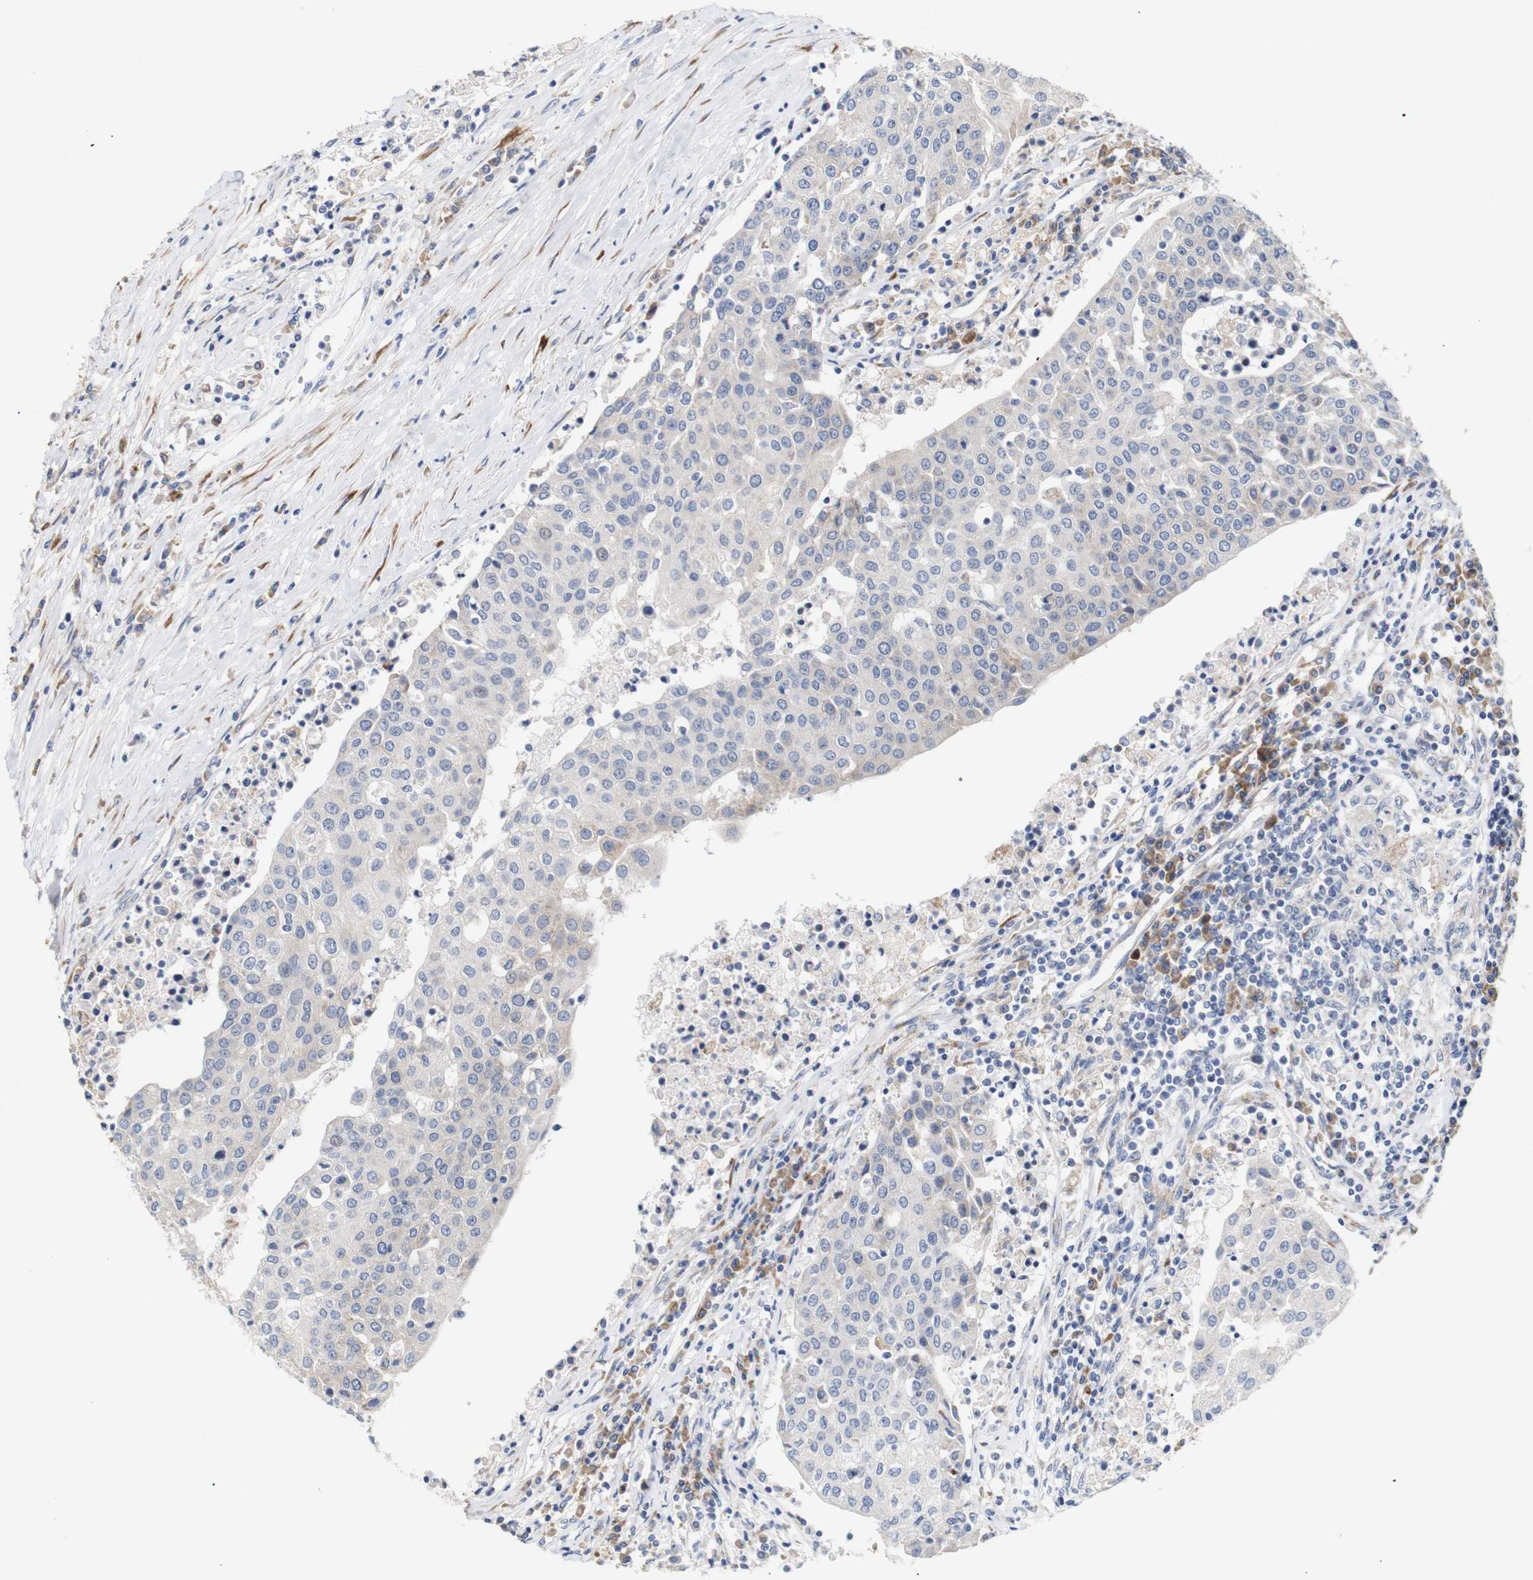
{"staining": {"intensity": "moderate", "quantity": "25%-75%", "location": "cytoplasmic/membranous"}, "tissue": "urothelial cancer", "cell_type": "Tumor cells", "image_type": "cancer", "snomed": [{"axis": "morphology", "description": "Urothelial carcinoma, High grade"}, {"axis": "topography", "description": "Urinary bladder"}], "caption": "Urothelial cancer stained with IHC reveals moderate cytoplasmic/membranous staining in approximately 25%-75% of tumor cells. (brown staining indicates protein expression, while blue staining denotes nuclei).", "gene": "TRIM5", "patient": {"sex": "female", "age": 85}}